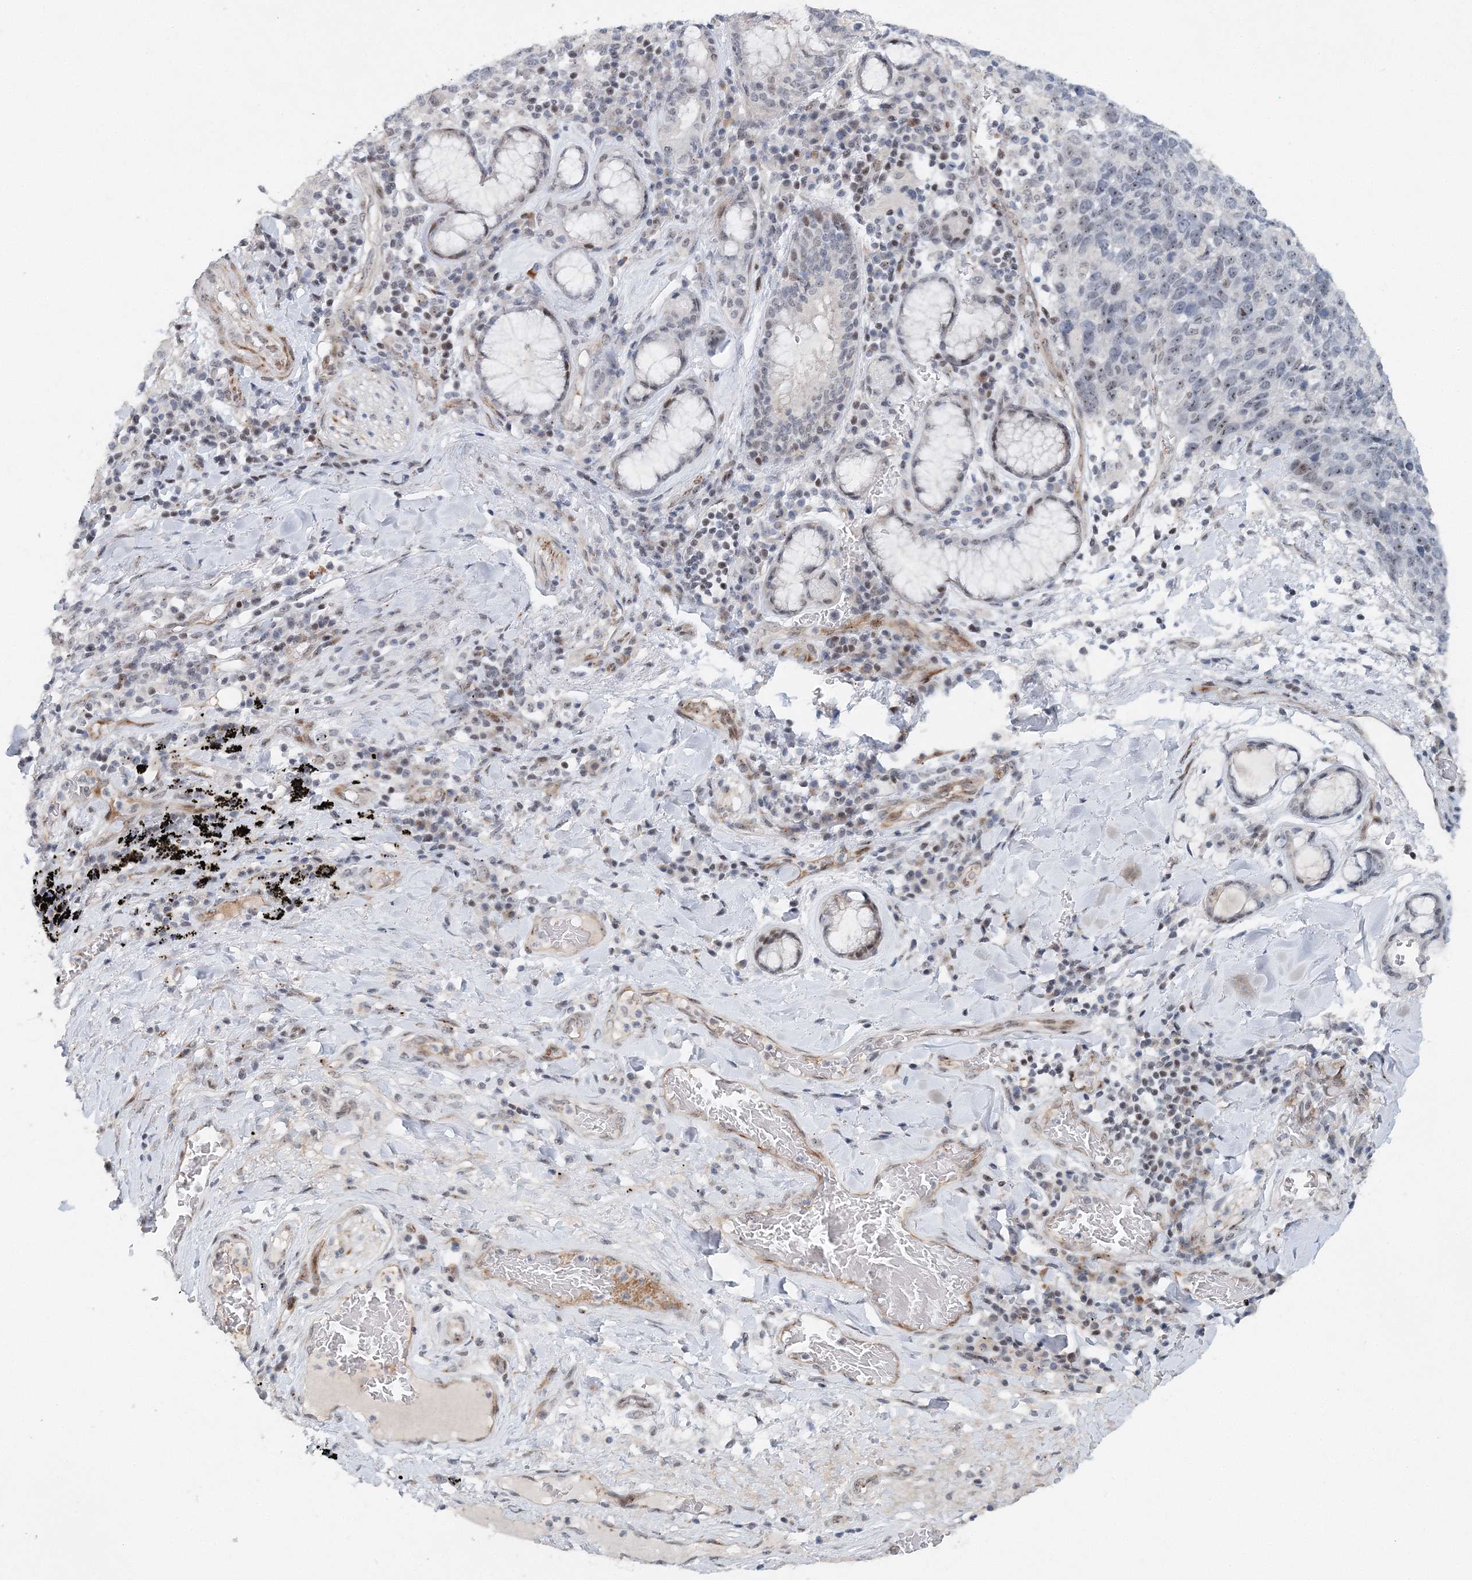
{"staining": {"intensity": "moderate", "quantity": "<25%", "location": "nuclear"}, "tissue": "lung cancer", "cell_type": "Tumor cells", "image_type": "cancer", "snomed": [{"axis": "morphology", "description": "Squamous cell carcinoma, NOS"}, {"axis": "topography", "description": "Lung"}], "caption": "IHC (DAB (3,3'-diaminobenzidine)) staining of lung cancer demonstrates moderate nuclear protein staining in about <25% of tumor cells.", "gene": "UIMC1", "patient": {"sex": "male", "age": 66}}